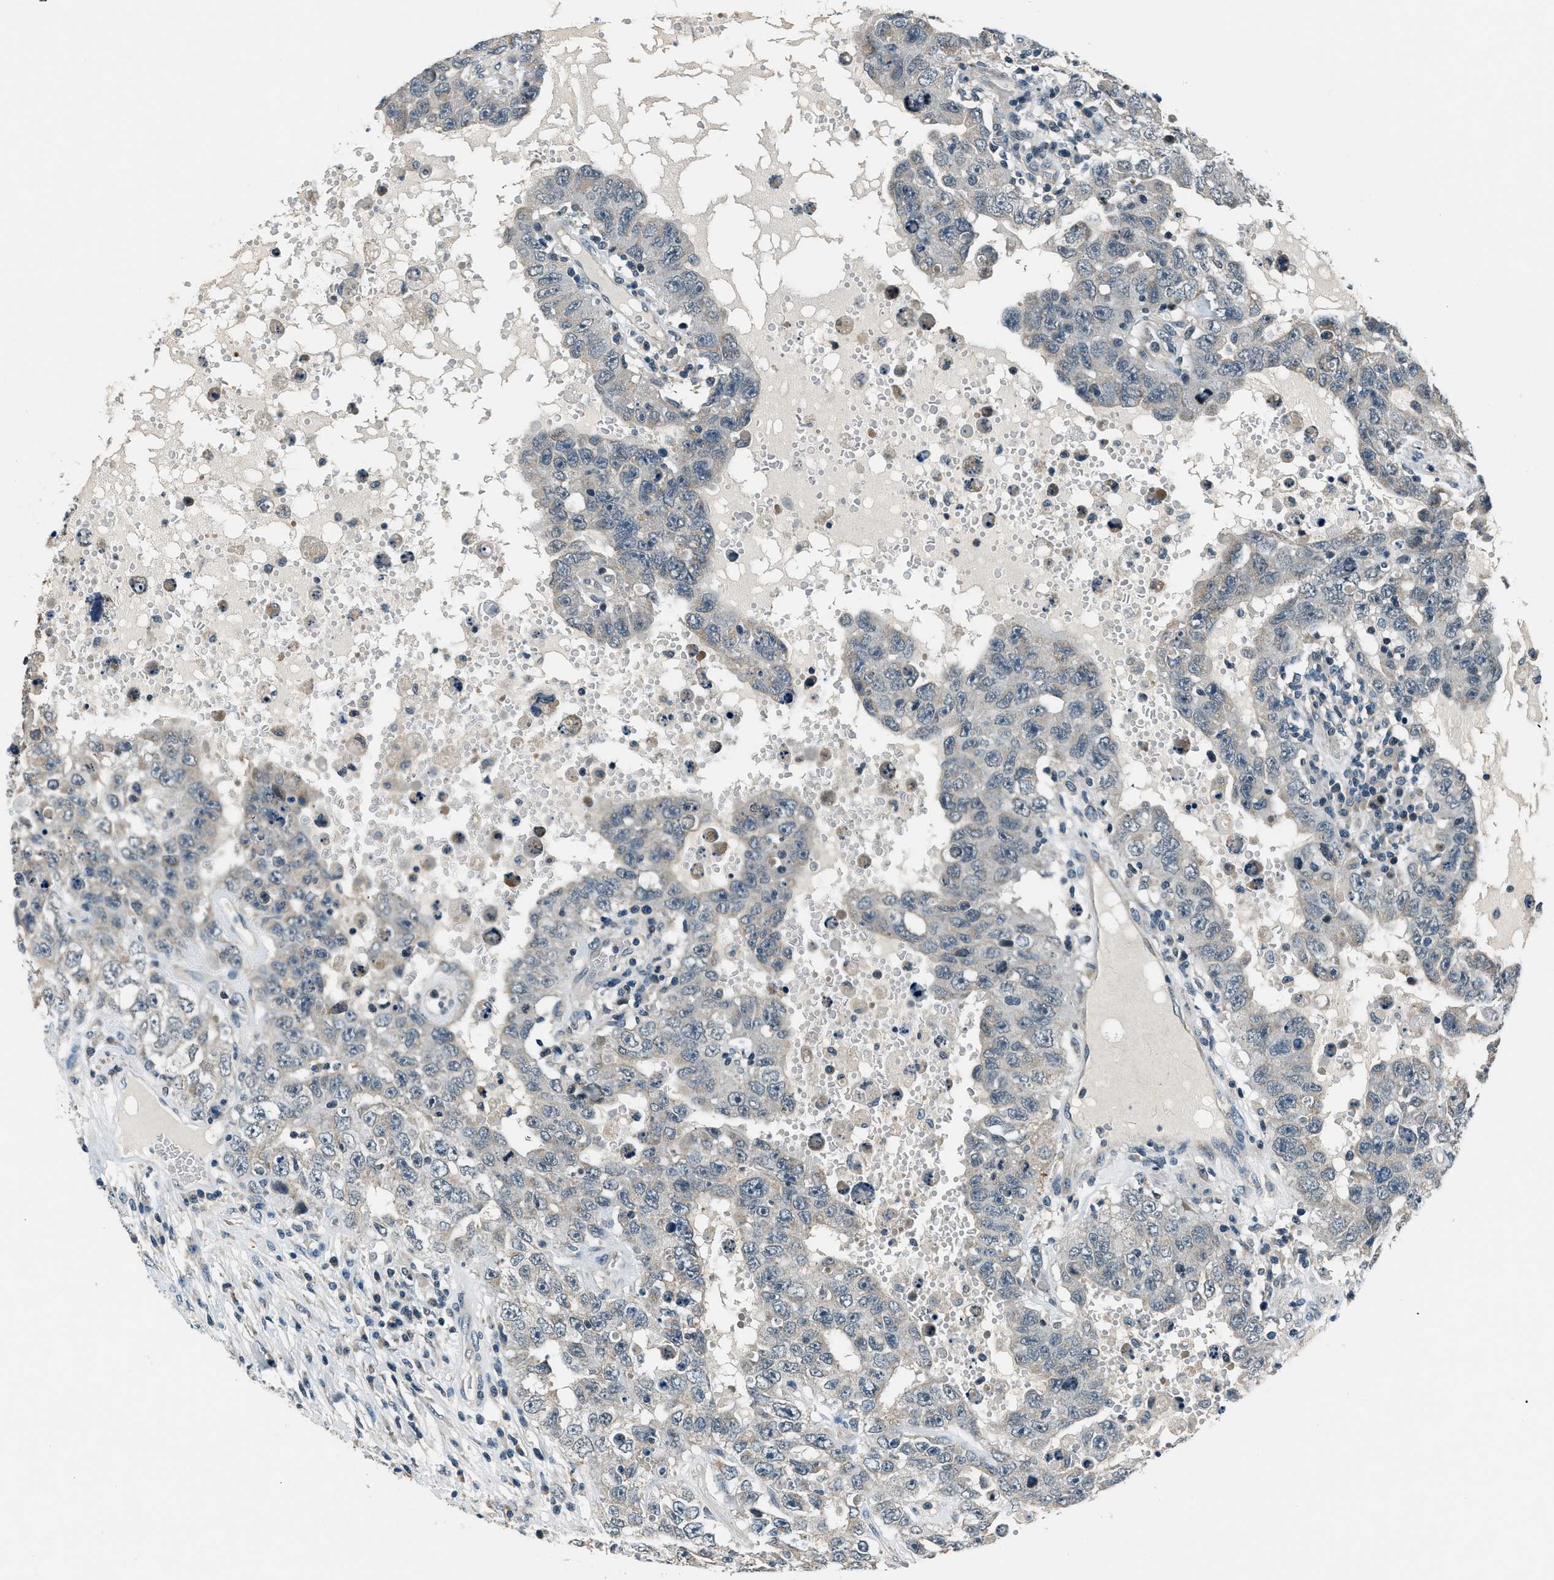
{"staining": {"intensity": "weak", "quantity": "<25%", "location": "cytoplasmic/membranous"}, "tissue": "testis cancer", "cell_type": "Tumor cells", "image_type": "cancer", "snomed": [{"axis": "morphology", "description": "Carcinoma, Embryonal, NOS"}, {"axis": "topography", "description": "Testis"}], "caption": "An immunohistochemistry photomicrograph of embryonal carcinoma (testis) is shown. There is no staining in tumor cells of embryonal carcinoma (testis). (DAB (3,3'-diaminobenzidine) immunohistochemistry, high magnification).", "gene": "NME8", "patient": {"sex": "male", "age": 26}}